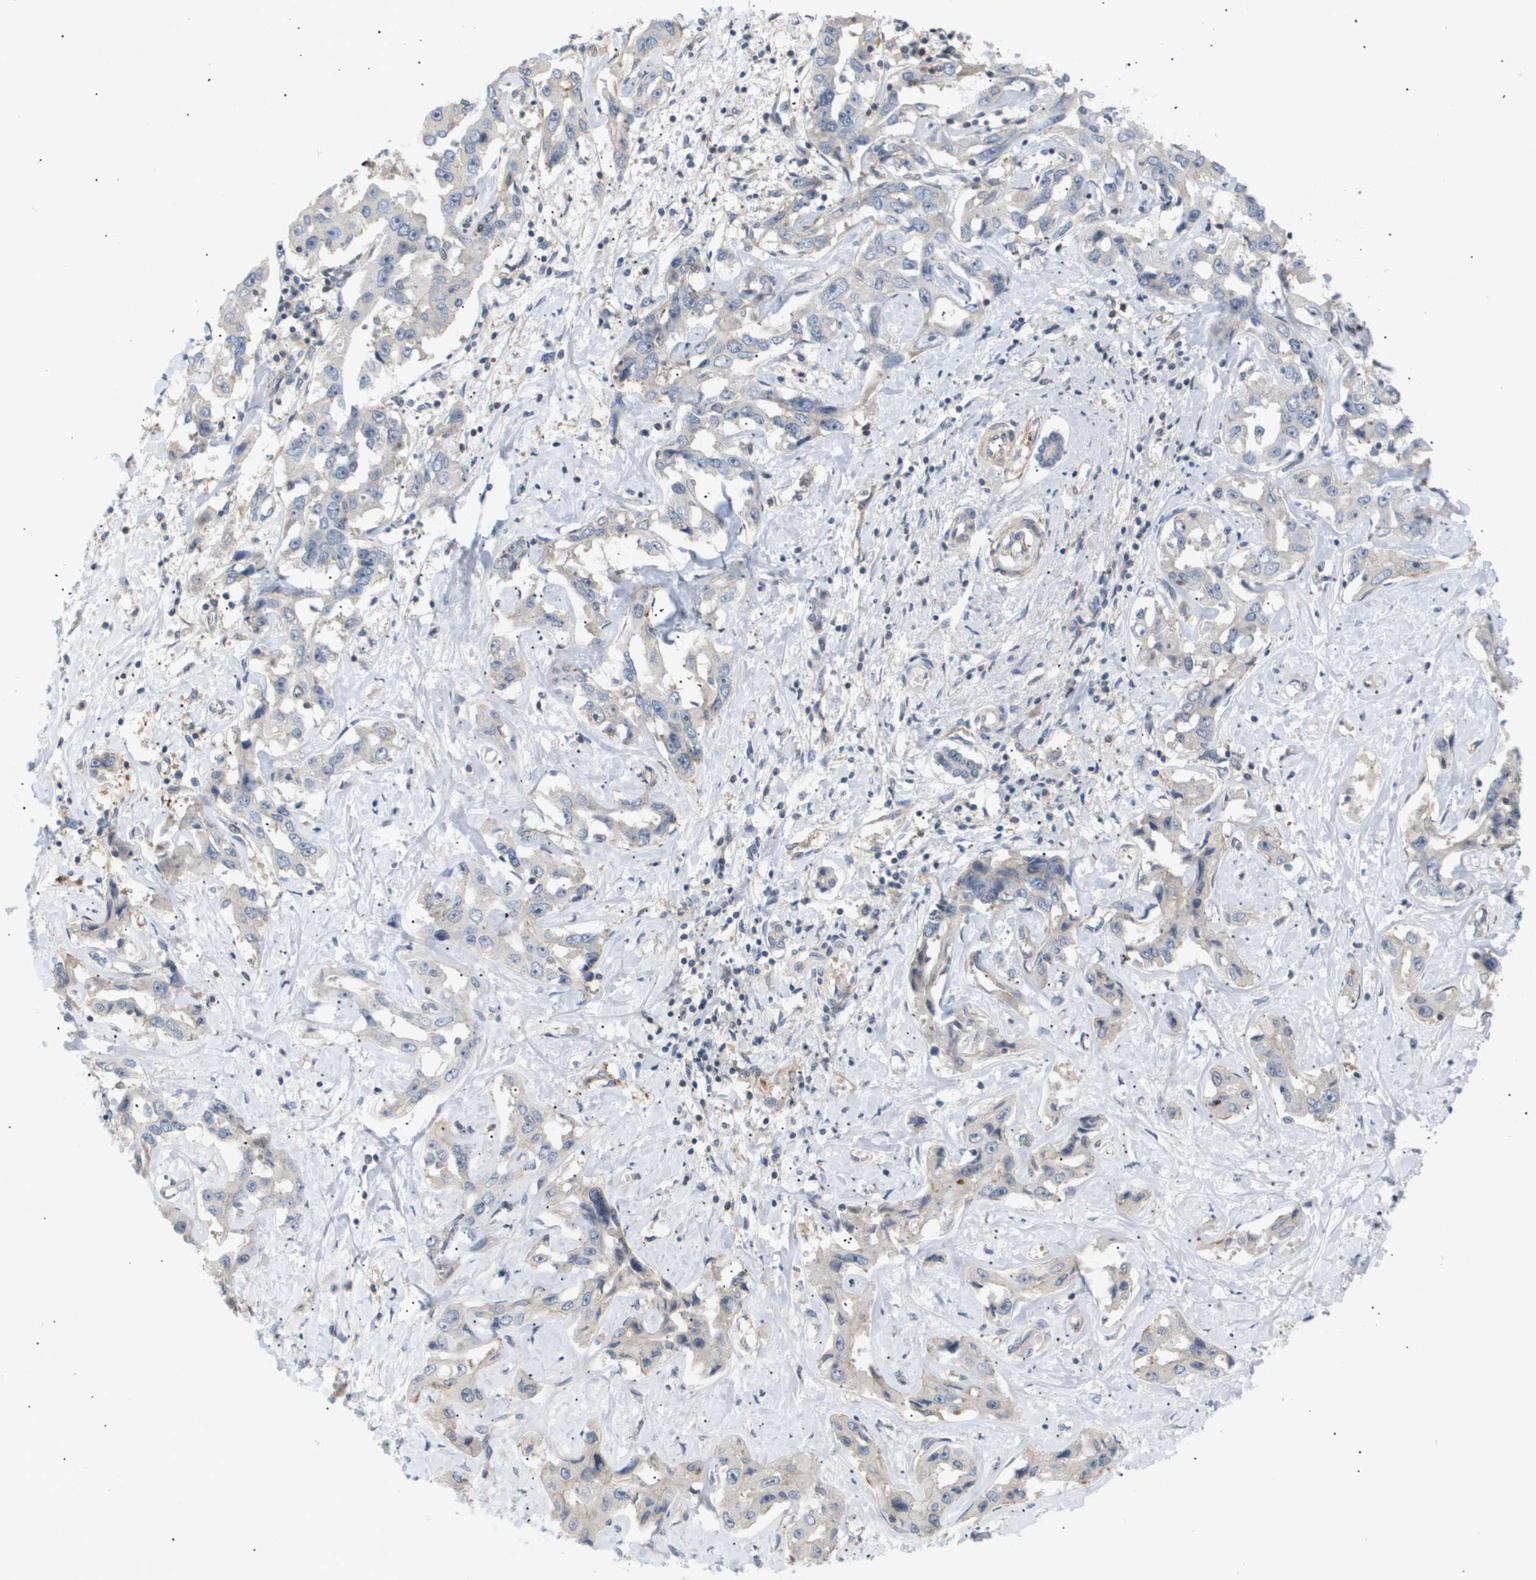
{"staining": {"intensity": "negative", "quantity": "none", "location": "none"}, "tissue": "liver cancer", "cell_type": "Tumor cells", "image_type": "cancer", "snomed": [{"axis": "morphology", "description": "Cholangiocarcinoma"}, {"axis": "topography", "description": "Liver"}], "caption": "Liver cancer stained for a protein using immunohistochemistry (IHC) displays no expression tumor cells.", "gene": "CORO2B", "patient": {"sex": "male", "age": 59}}